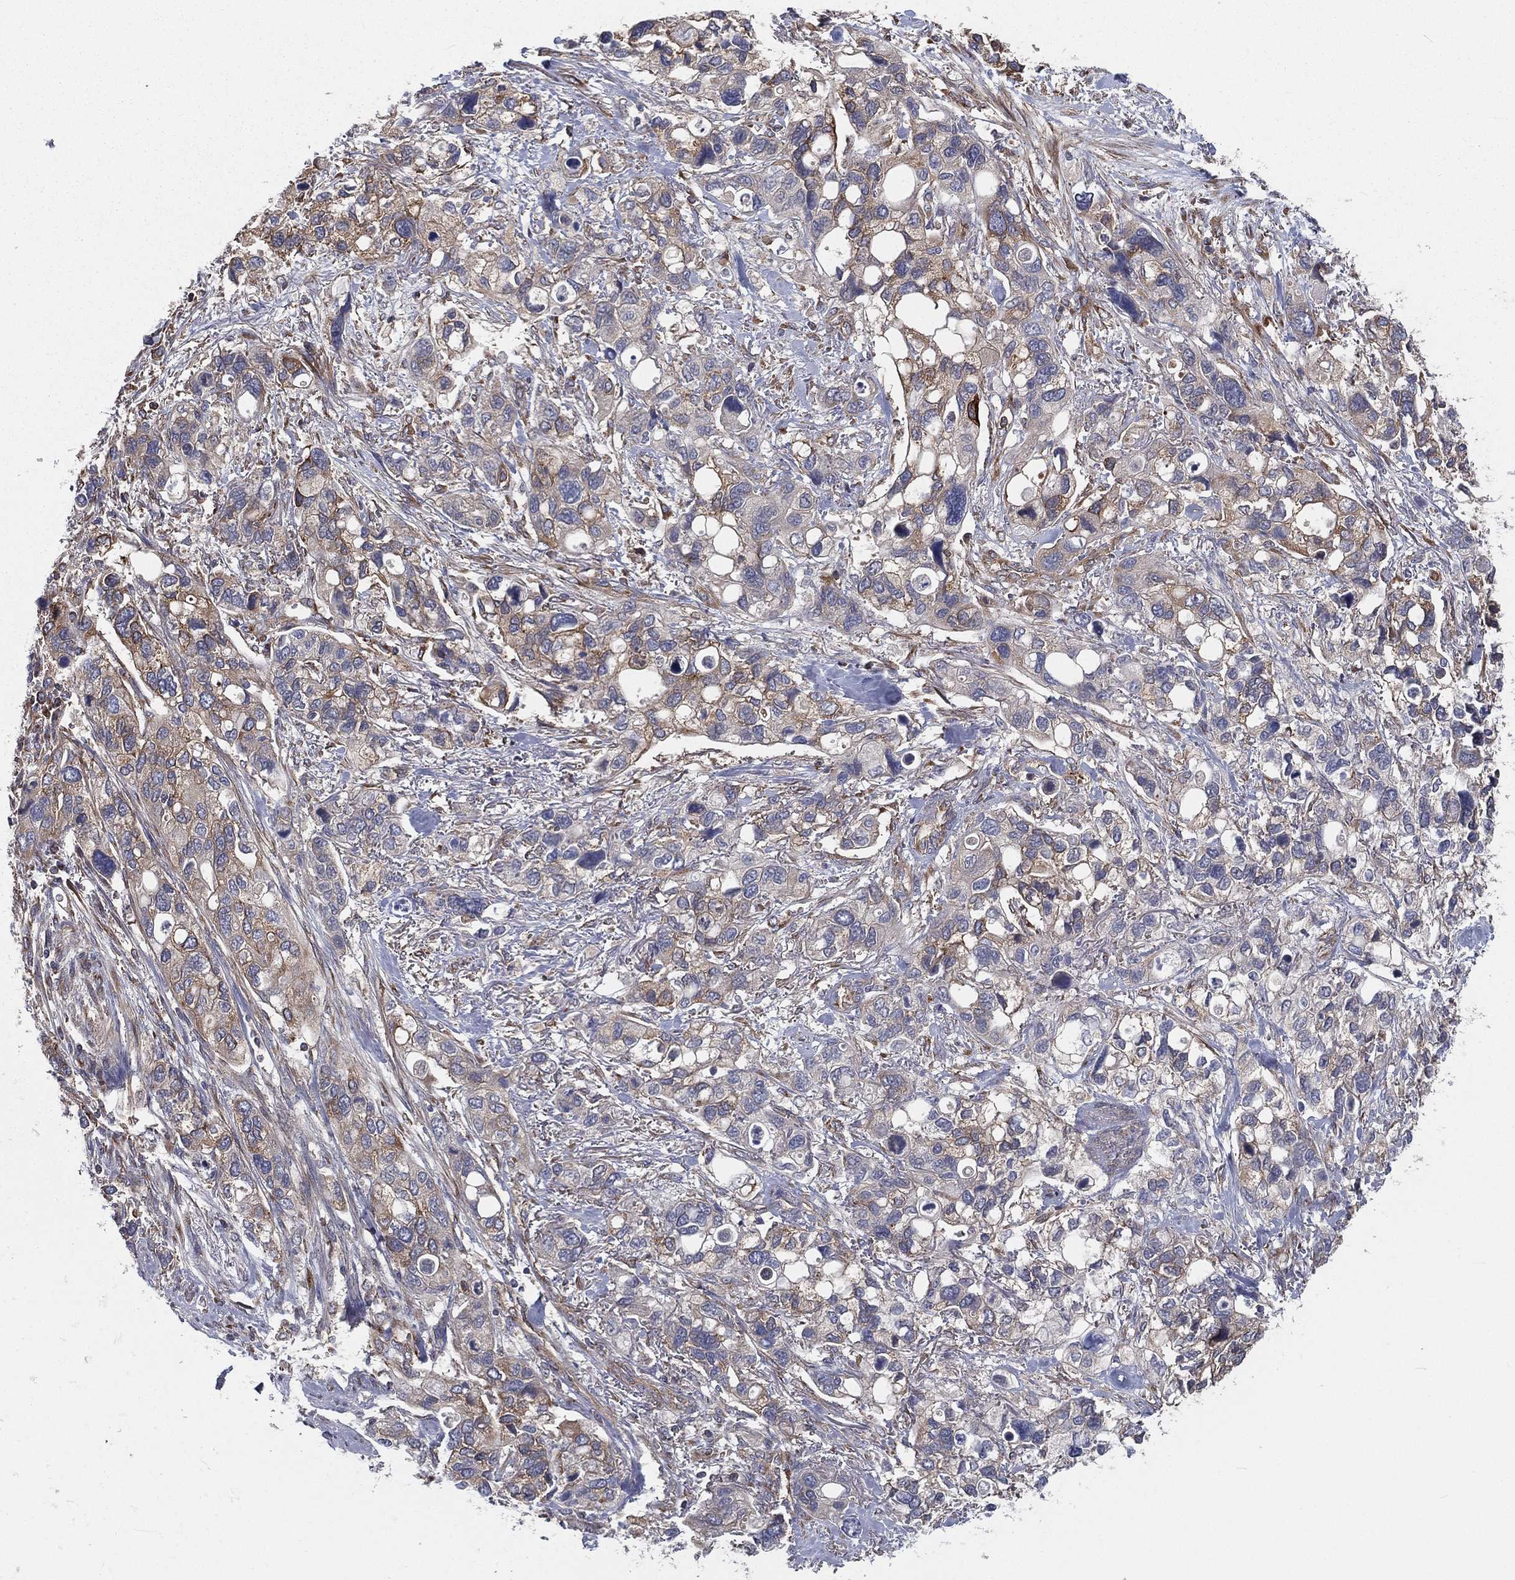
{"staining": {"intensity": "weak", "quantity": "25%-75%", "location": "cytoplasmic/membranous"}, "tissue": "stomach cancer", "cell_type": "Tumor cells", "image_type": "cancer", "snomed": [{"axis": "morphology", "description": "Adenocarcinoma, NOS"}, {"axis": "topography", "description": "Stomach, upper"}], "caption": "A low amount of weak cytoplasmic/membranous positivity is present in approximately 25%-75% of tumor cells in stomach cancer tissue. The staining is performed using DAB (3,3'-diaminobenzidine) brown chromogen to label protein expression. The nuclei are counter-stained blue using hematoxylin.", "gene": "EIF2B5", "patient": {"sex": "female", "age": 81}}